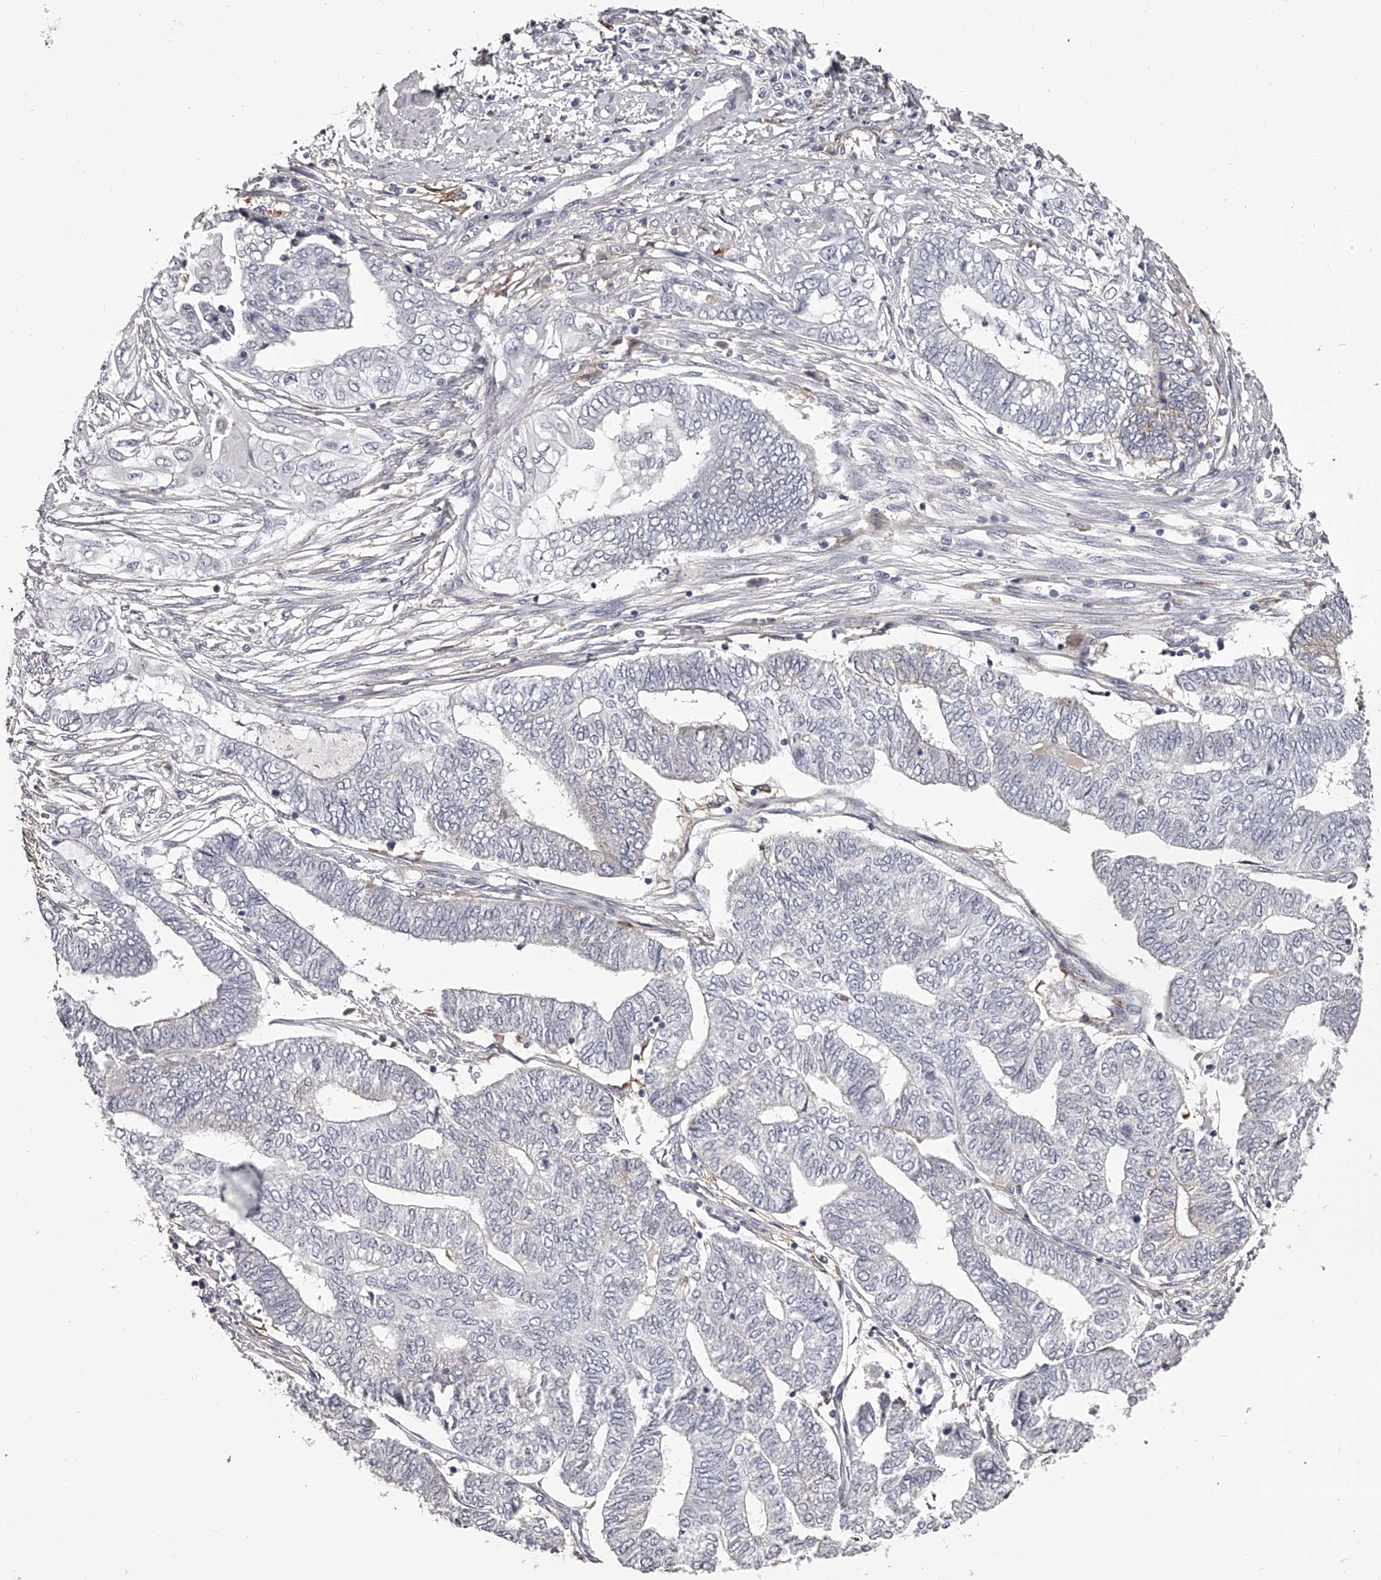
{"staining": {"intensity": "negative", "quantity": "none", "location": "none"}, "tissue": "endometrial cancer", "cell_type": "Tumor cells", "image_type": "cancer", "snomed": [{"axis": "morphology", "description": "Adenocarcinoma, NOS"}, {"axis": "topography", "description": "Uterus"}, {"axis": "topography", "description": "Endometrium"}], "caption": "There is no significant positivity in tumor cells of endometrial adenocarcinoma.", "gene": "PACSIN1", "patient": {"sex": "female", "age": 70}}